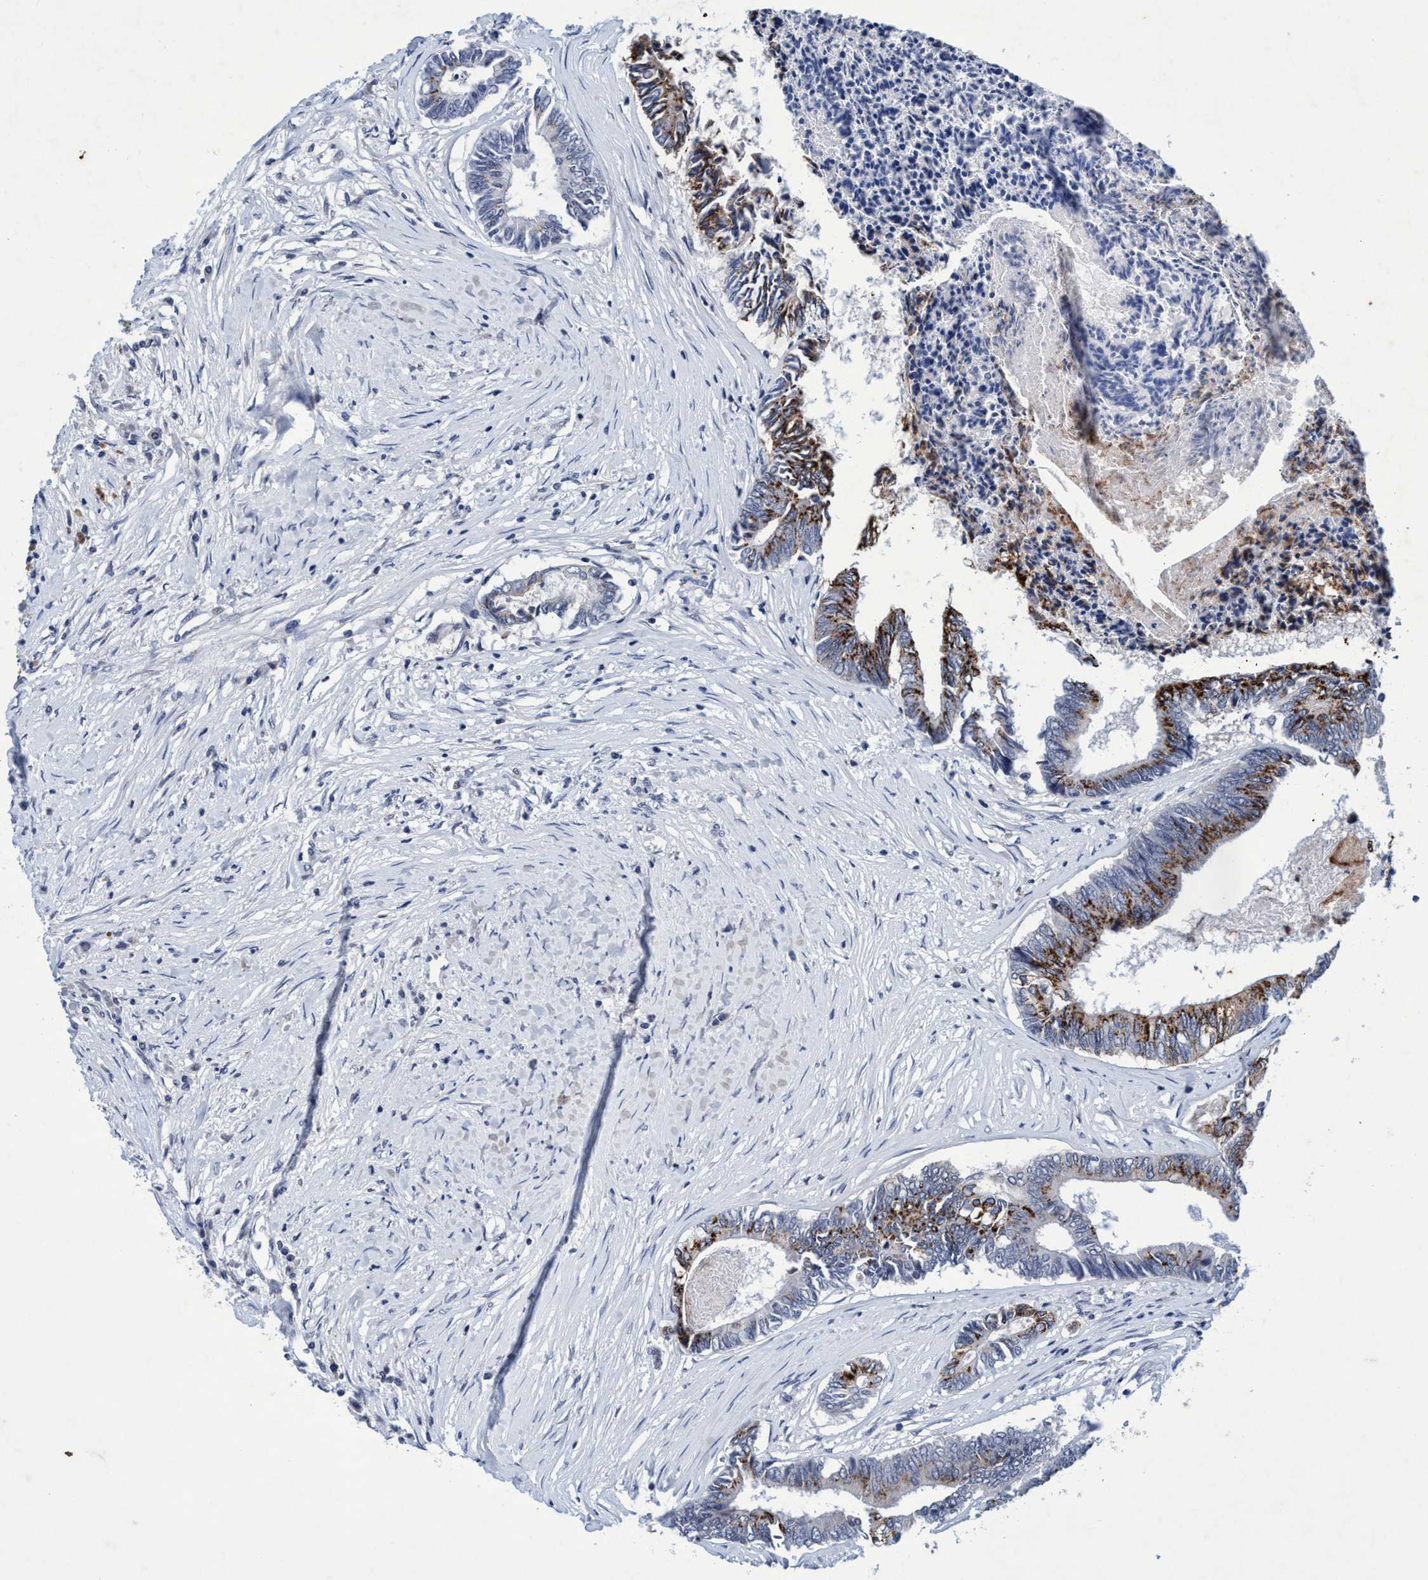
{"staining": {"intensity": "moderate", "quantity": ">75%", "location": "cytoplasmic/membranous"}, "tissue": "colorectal cancer", "cell_type": "Tumor cells", "image_type": "cancer", "snomed": [{"axis": "morphology", "description": "Adenocarcinoma, NOS"}, {"axis": "topography", "description": "Rectum"}], "caption": "Protein staining displays moderate cytoplasmic/membranous expression in about >75% of tumor cells in adenocarcinoma (colorectal).", "gene": "GRB14", "patient": {"sex": "male", "age": 63}}